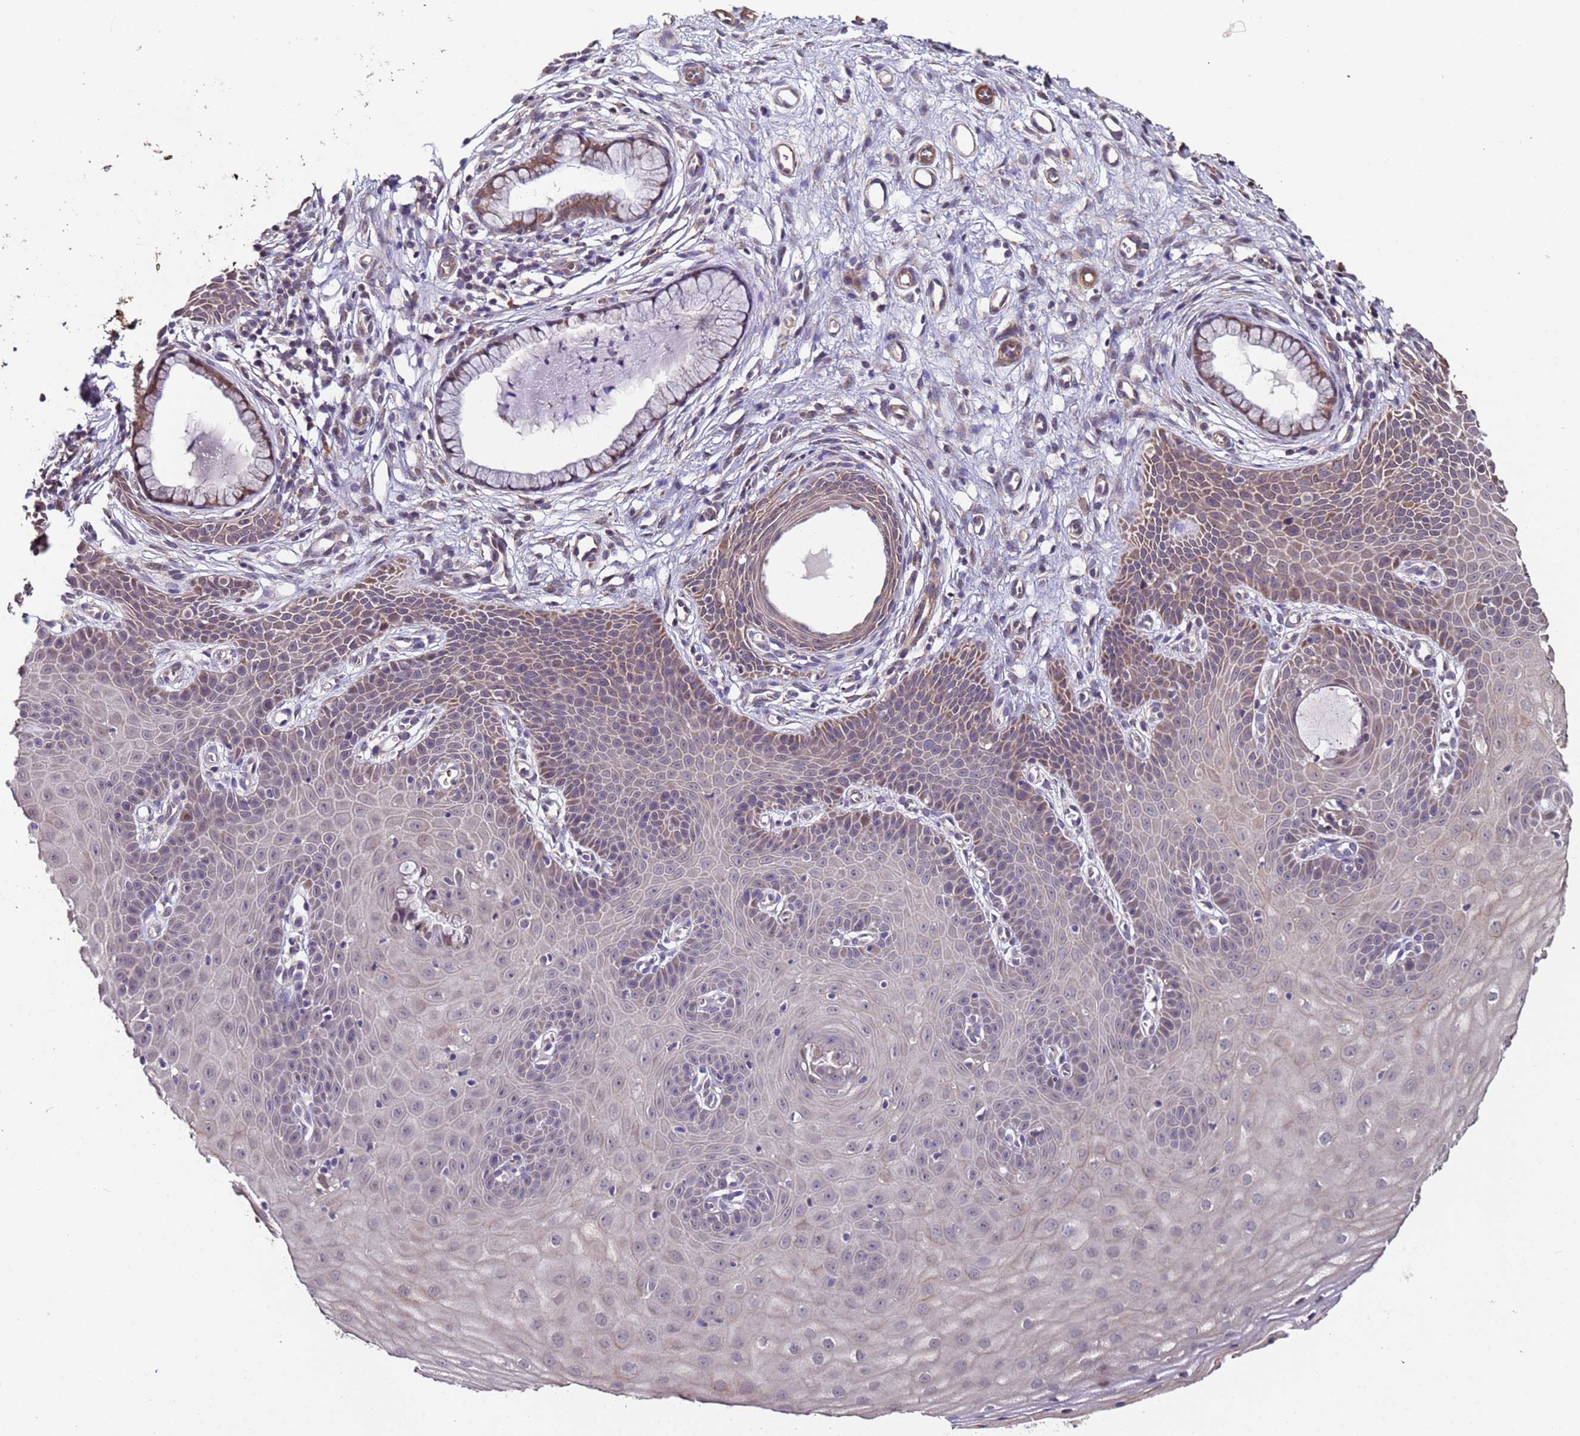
{"staining": {"intensity": "moderate", "quantity": "<25%", "location": "cytoplasmic/membranous"}, "tissue": "cervix", "cell_type": "Glandular cells", "image_type": "normal", "snomed": [{"axis": "morphology", "description": "Normal tissue, NOS"}, {"axis": "topography", "description": "Cervix"}], "caption": "Cervix stained with a brown dye shows moderate cytoplasmic/membranous positive expression in about <25% of glandular cells.", "gene": "CLHC1", "patient": {"sex": "female", "age": 36}}